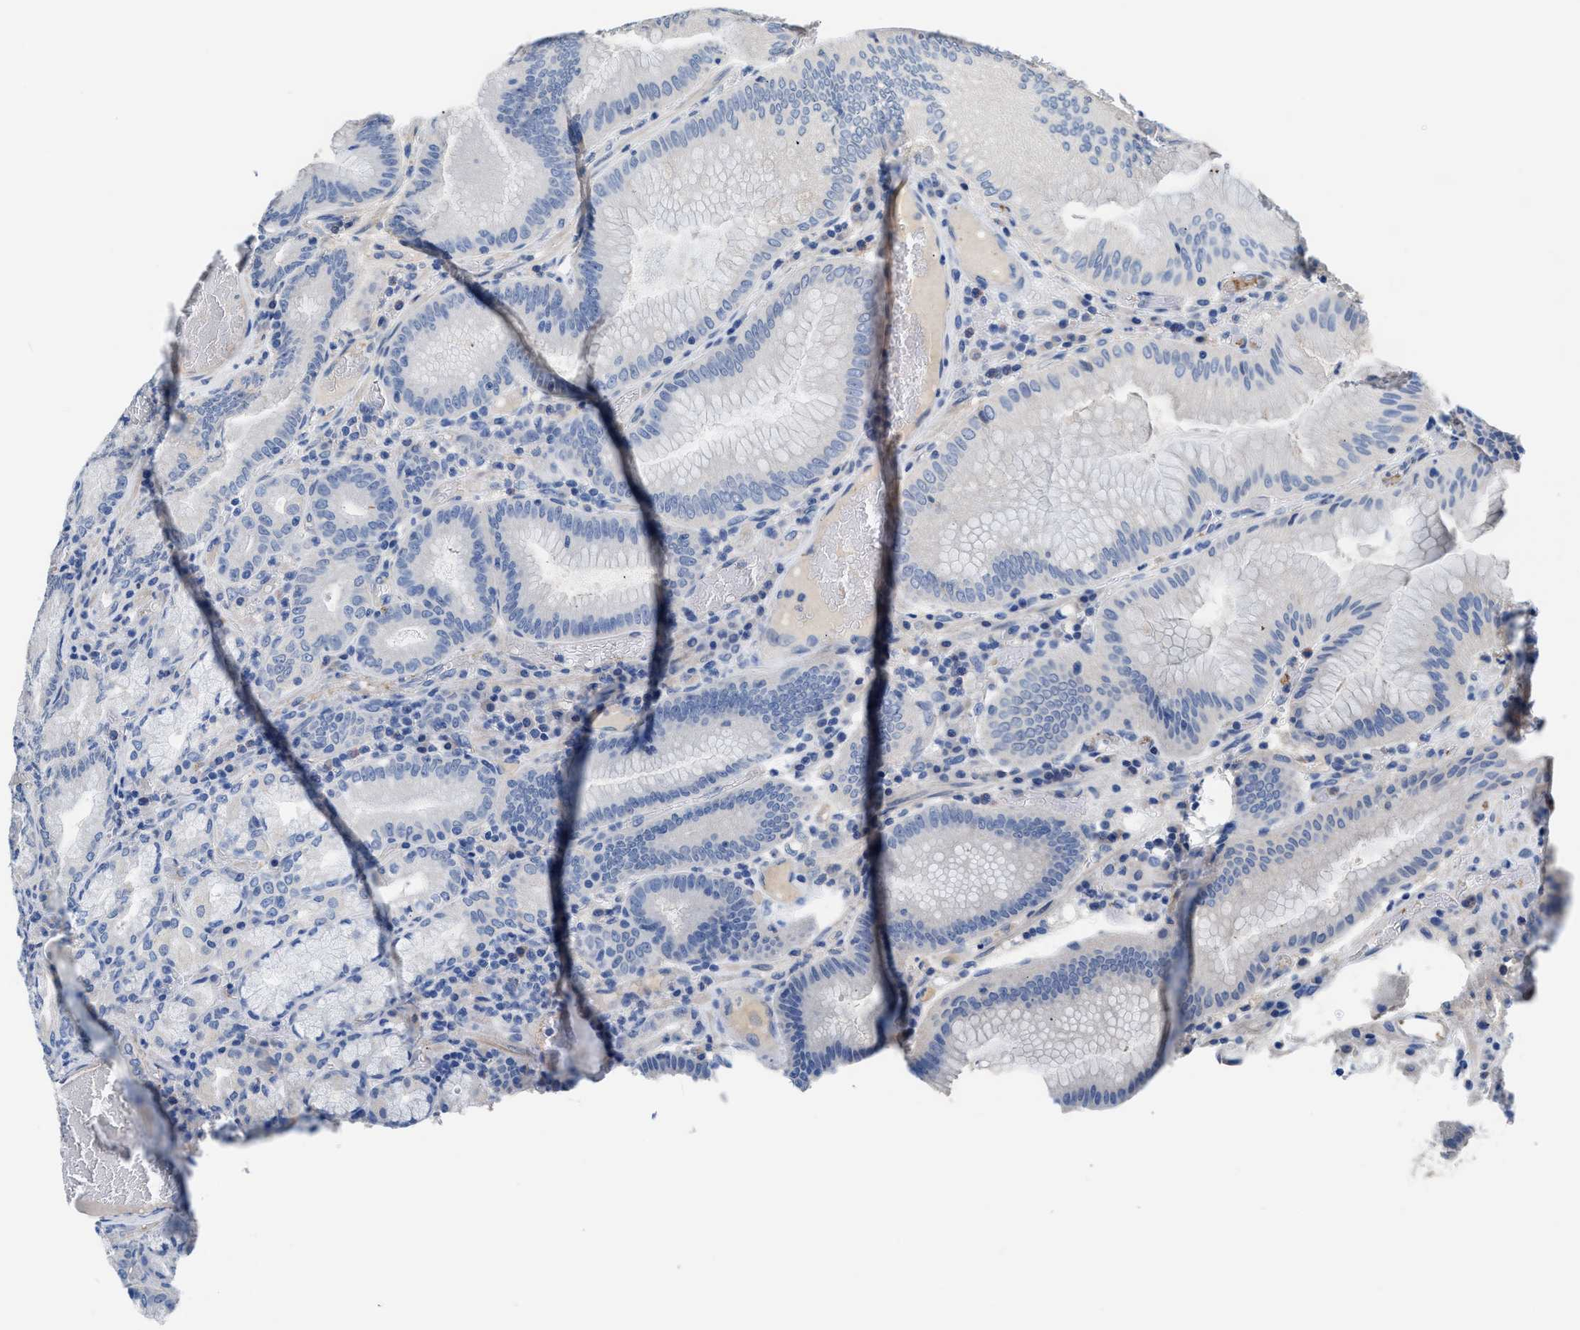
{"staining": {"intensity": "moderate", "quantity": "25%-75%", "location": "cytoplasmic/membranous"}, "tissue": "stomach", "cell_type": "Glandular cells", "image_type": "normal", "snomed": [{"axis": "morphology", "description": "Normal tissue, NOS"}, {"axis": "morphology", "description": "Carcinoid, malignant, NOS"}, {"axis": "topography", "description": "Stomach, upper"}], "caption": "Brown immunohistochemical staining in unremarkable stomach displays moderate cytoplasmic/membranous expression in approximately 25%-75% of glandular cells. (Stains: DAB in brown, nuclei in blue, Microscopy: brightfield microscopy at high magnification).", "gene": "SLC10A6", "patient": {"sex": "male", "age": 39}}